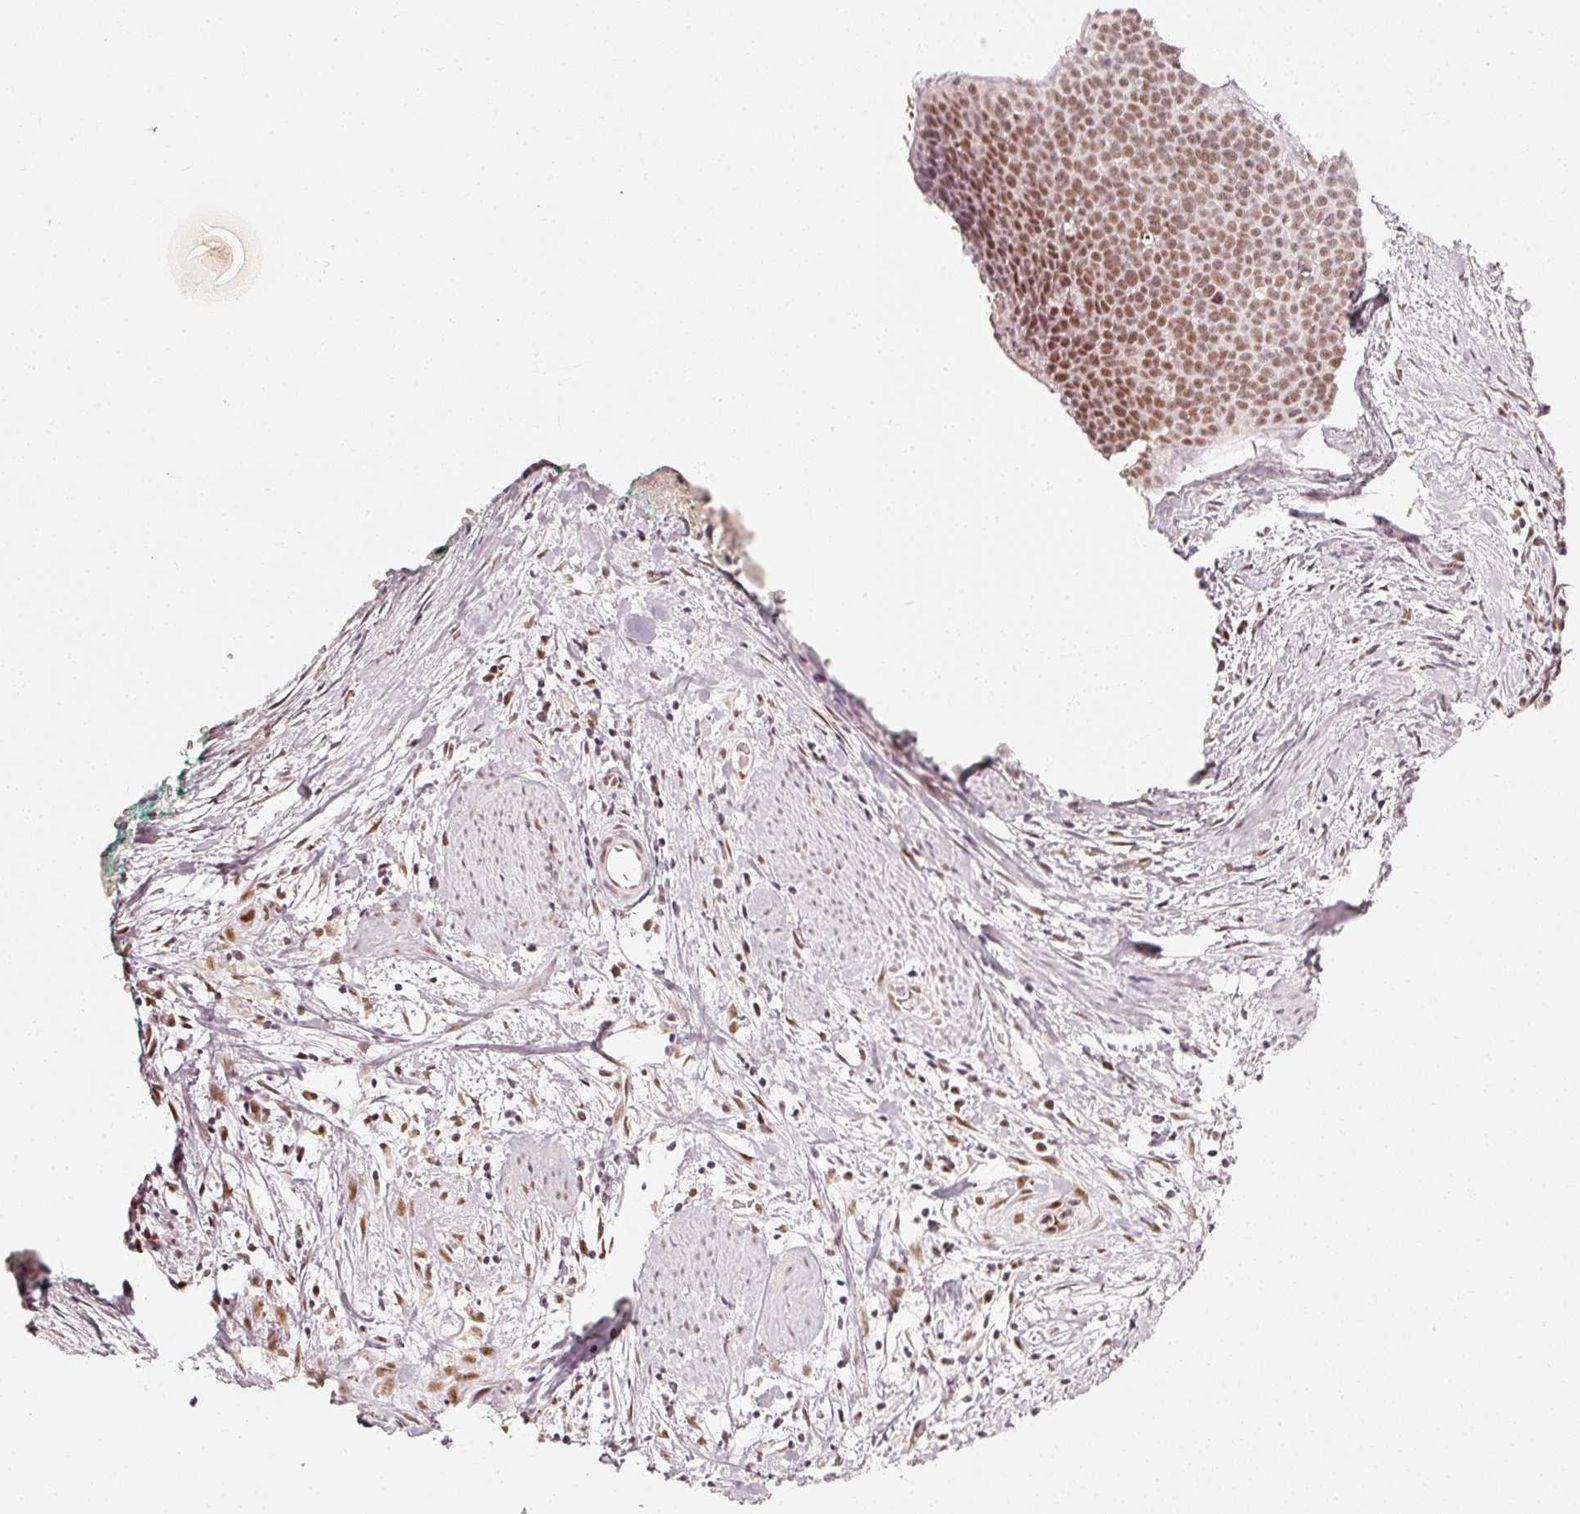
{"staining": {"intensity": "moderate", "quantity": ">75%", "location": "nuclear"}, "tissue": "cervical cancer", "cell_type": "Tumor cells", "image_type": "cancer", "snomed": [{"axis": "morphology", "description": "Squamous cell carcinoma, NOS"}, {"axis": "topography", "description": "Cervix"}], "caption": "A histopathology image of cervical cancer (squamous cell carcinoma) stained for a protein shows moderate nuclear brown staining in tumor cells.", "gene": "PPP1R10", "patient": {"sex": "female", "age": 55}}